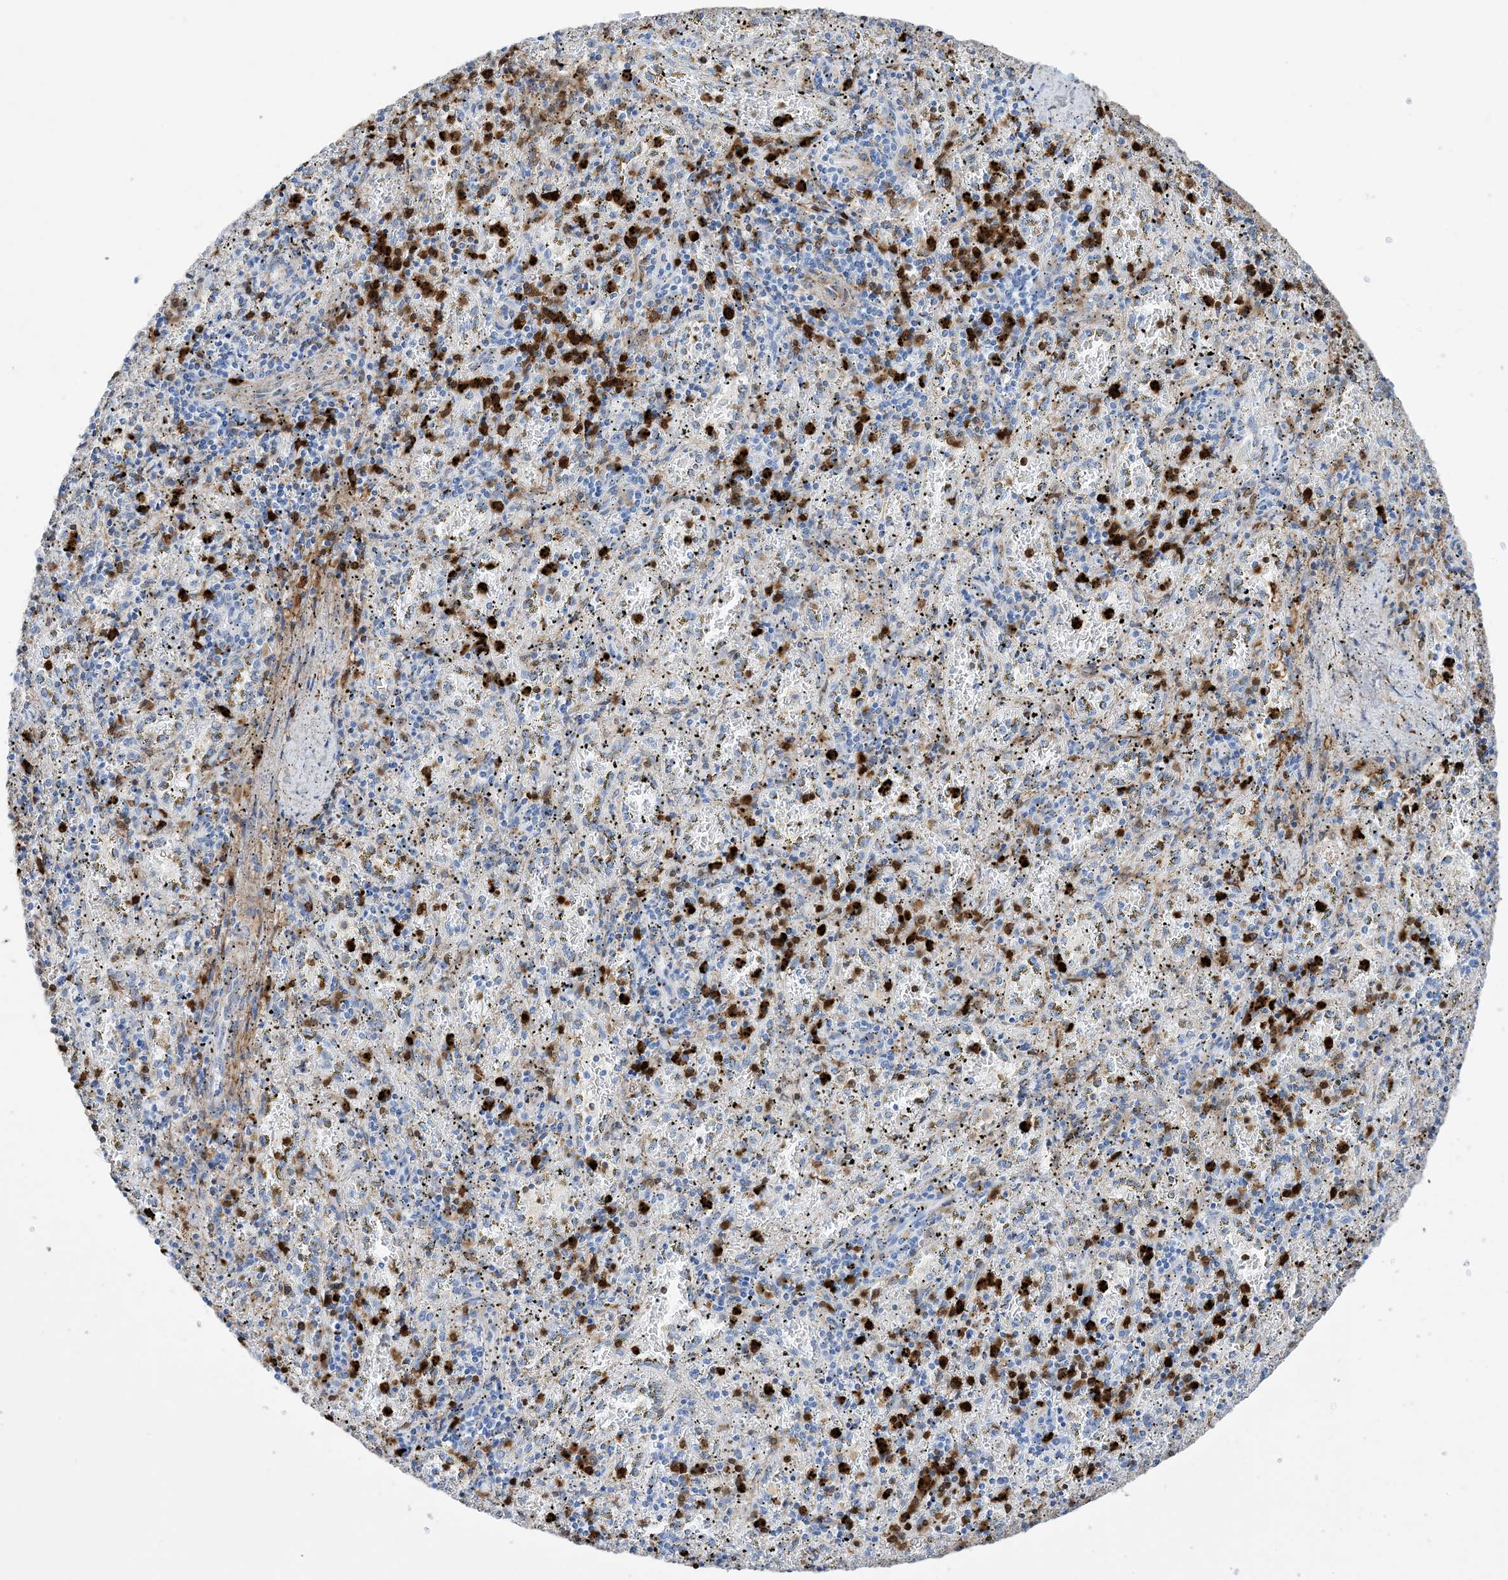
{"staining": {"intensity": "strong", "quantity": "25%-75%", "location": "cytoplasmic/membranous,nuclear"}, "tissue": "spleen", "cell_type": "Cells in red pulp", "image_type": "normal", "snomed": [{"axis": "morphology", "description": "Normal tissue, NOS"}, {"axis": "topography", "description": "Spleen"}], "caption": "Spleen stained for a protein demonstrates strong cytoplasmic/membranous,nuclear positivity in cells in red pulp. The staining was performed using DAB (3,3'-diaminobenzidine), with brown indicating positive protein expression. Nuclei are stained blue with hematoxylin.", "gene": "ANXA1", "patient": {"sex": "male", "age": 11}}